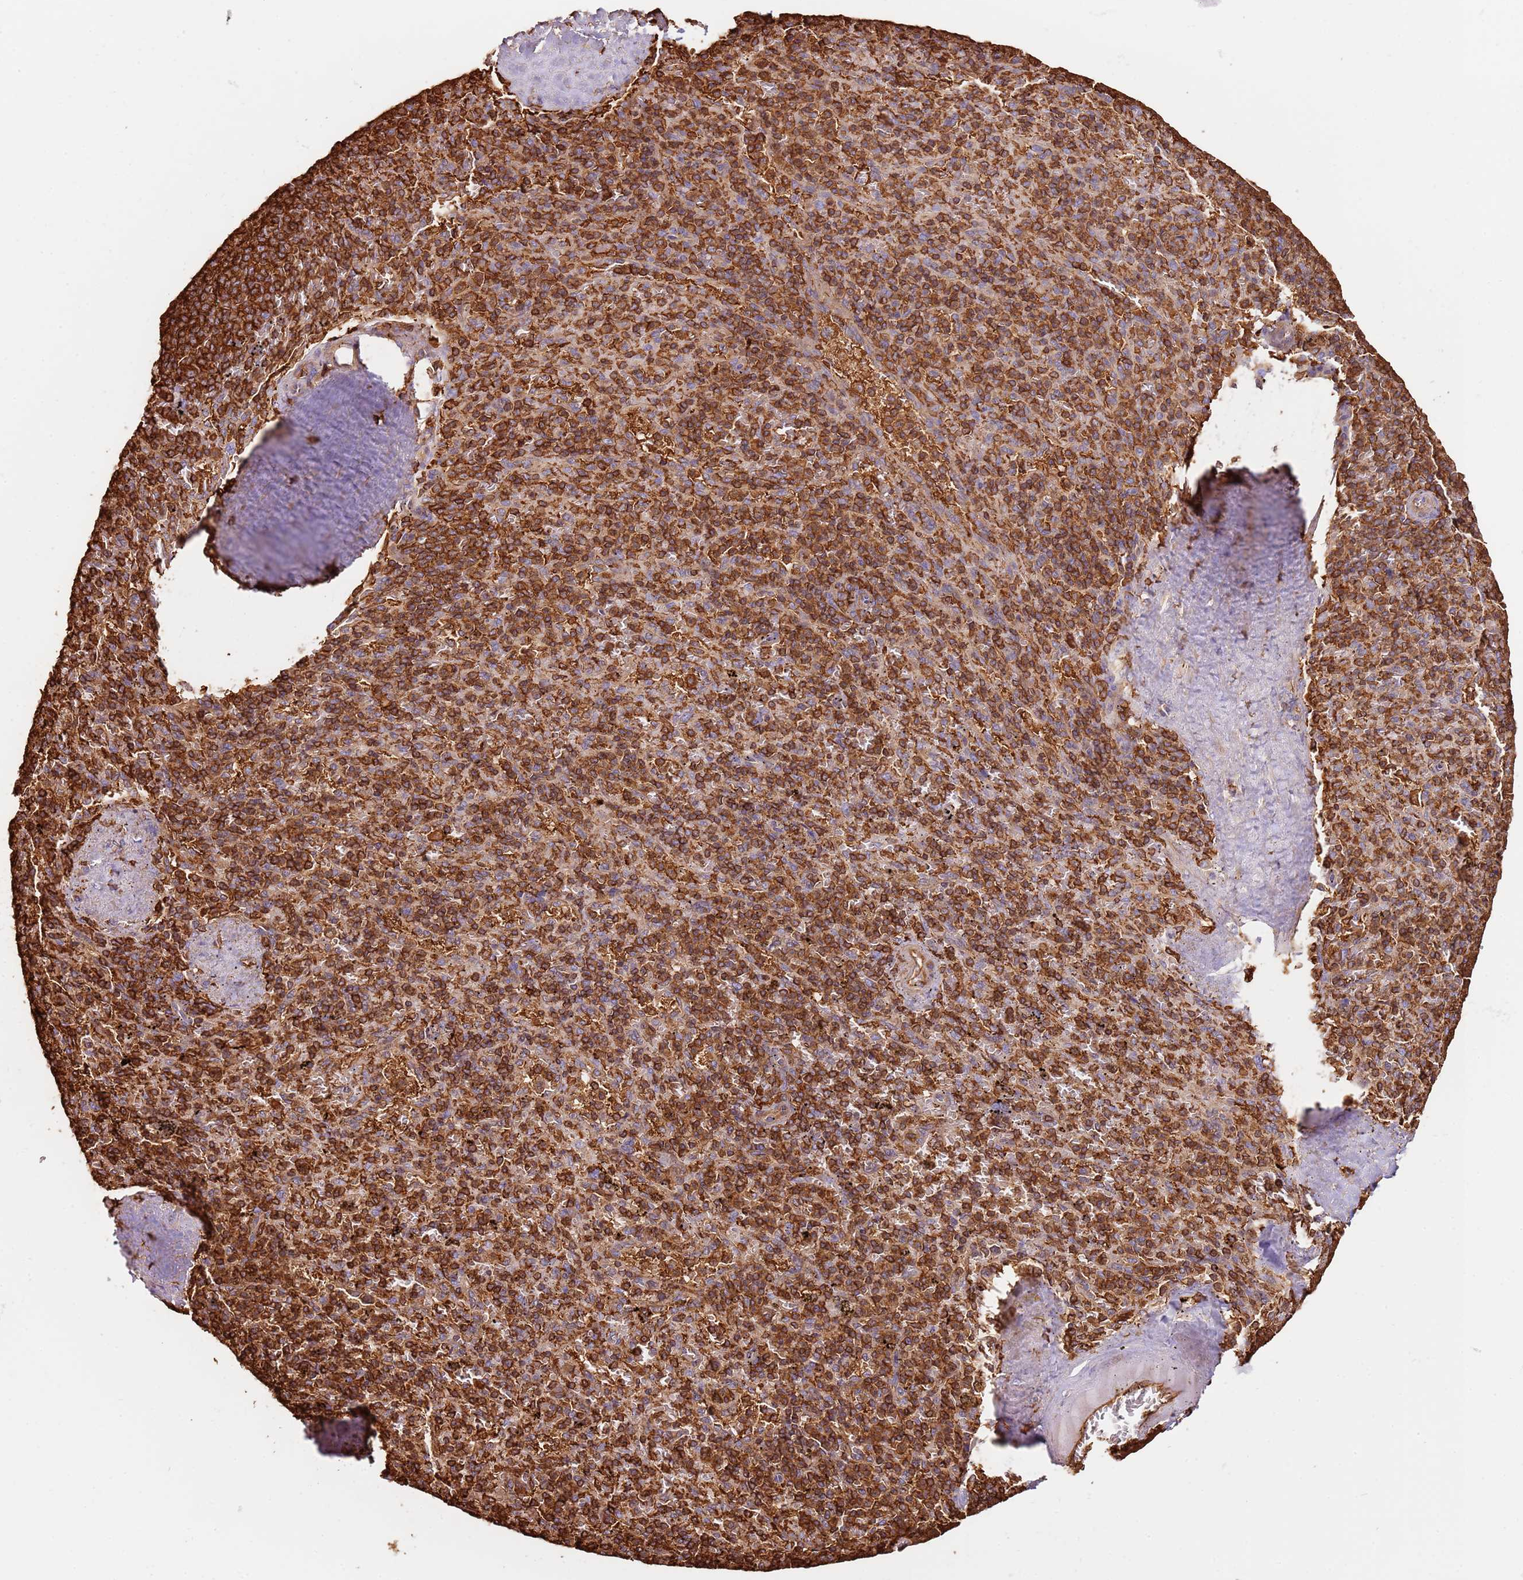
{"staining": {"intensity": "strong", "quantity": "25%-75%", "location": "cytoplasmic/membranous"}, "tissue": "spleen", "cell_type": "Cells in red pulp", "image_type": "normal", "snomed": [{"axis": "morphology", "description": "Normal tissue, NOS"}, {"axis": "topography", "description": "Spleen"}], "caption": "About 25%-75% of cells in red pulp in unremarkable human spleen exhibit strong cytoplasmic/membranous protein positivity as visualized by brown immunohistochemical staining.", "gene": "OR6P1", "patient": {"sex": "male", "age": 82}}